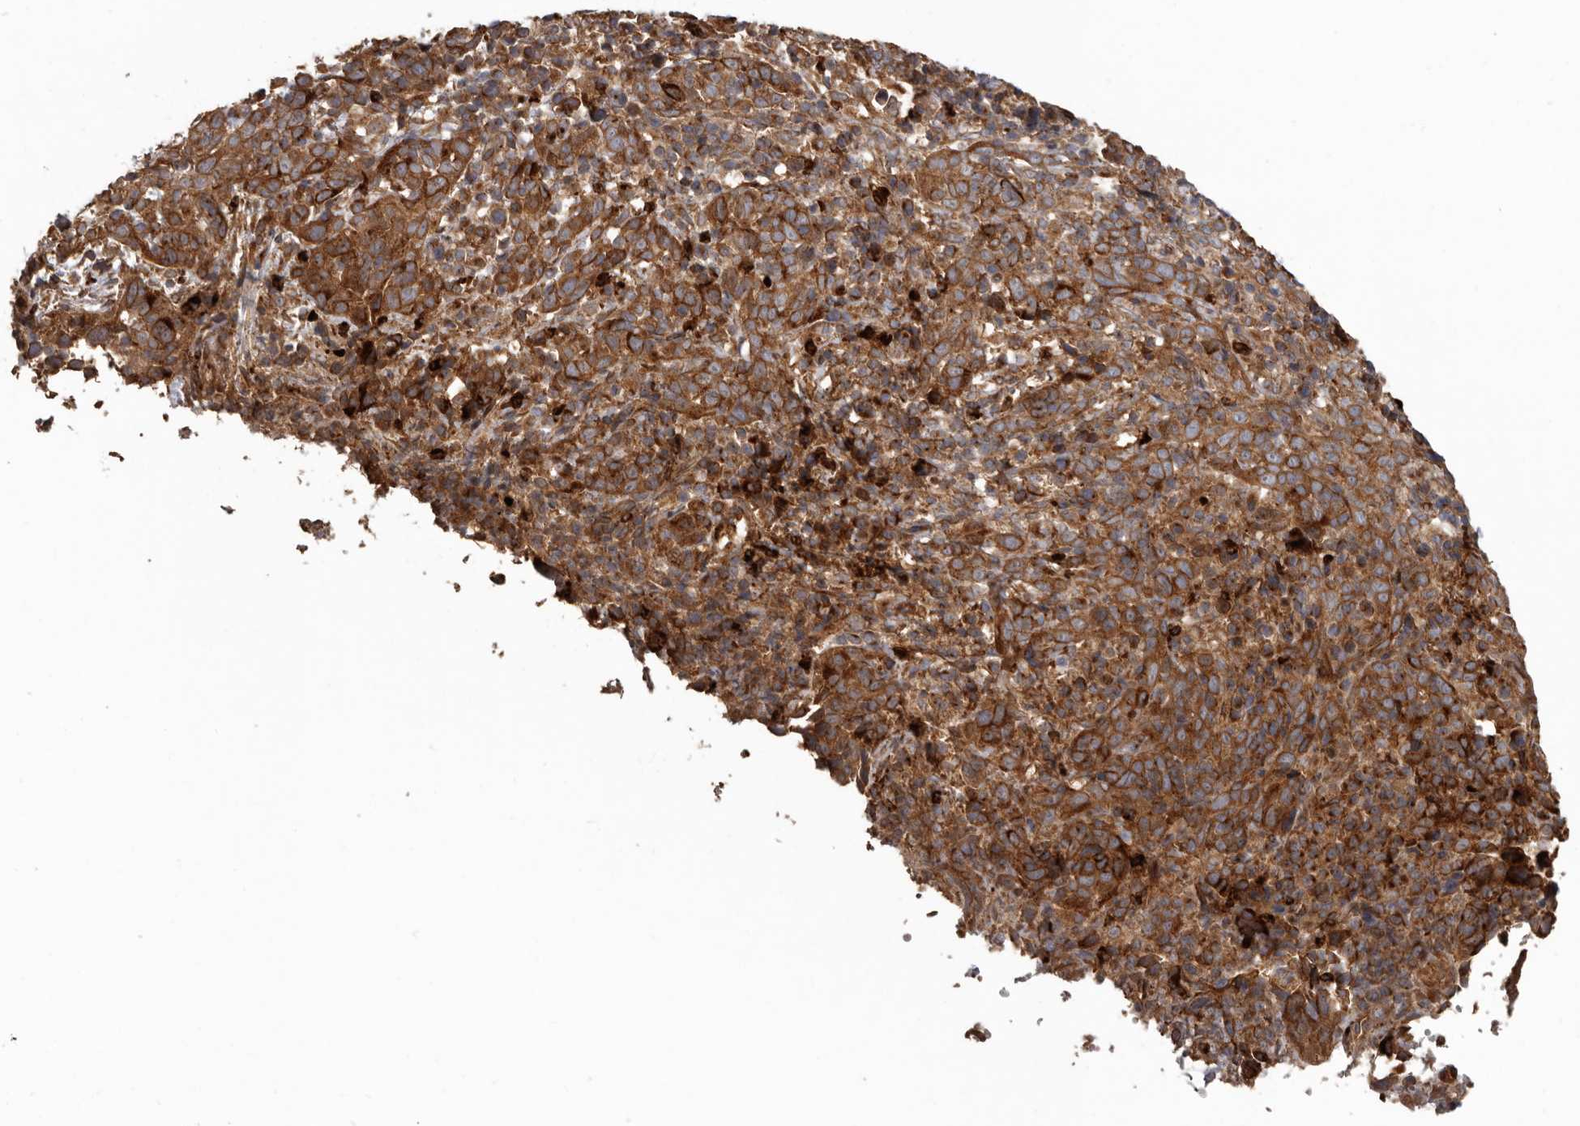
{"staining": {"intensity": "moderate", "quantity": ">75%", "location": "cytoplasmic/membranous"}, "tissue": "cervical cancer", "cell_type": "Tumor cells", "image_type": "cancer", "snomed": [{"axis": "morphology", "description": "Squamous cell carcinoma, NOS"}, {"axis": "topography", "description": "Cervix"}], "caption": "This histopathology image demonstrates IHC staining of cervical cancer (squamous cell carcinoma), with medium moderate cytoplasmic/membranous staining in approximately >75% of tumor cells.", "gene": "ARHGEF5", "patient": {"sex": "female", "age": 46}}